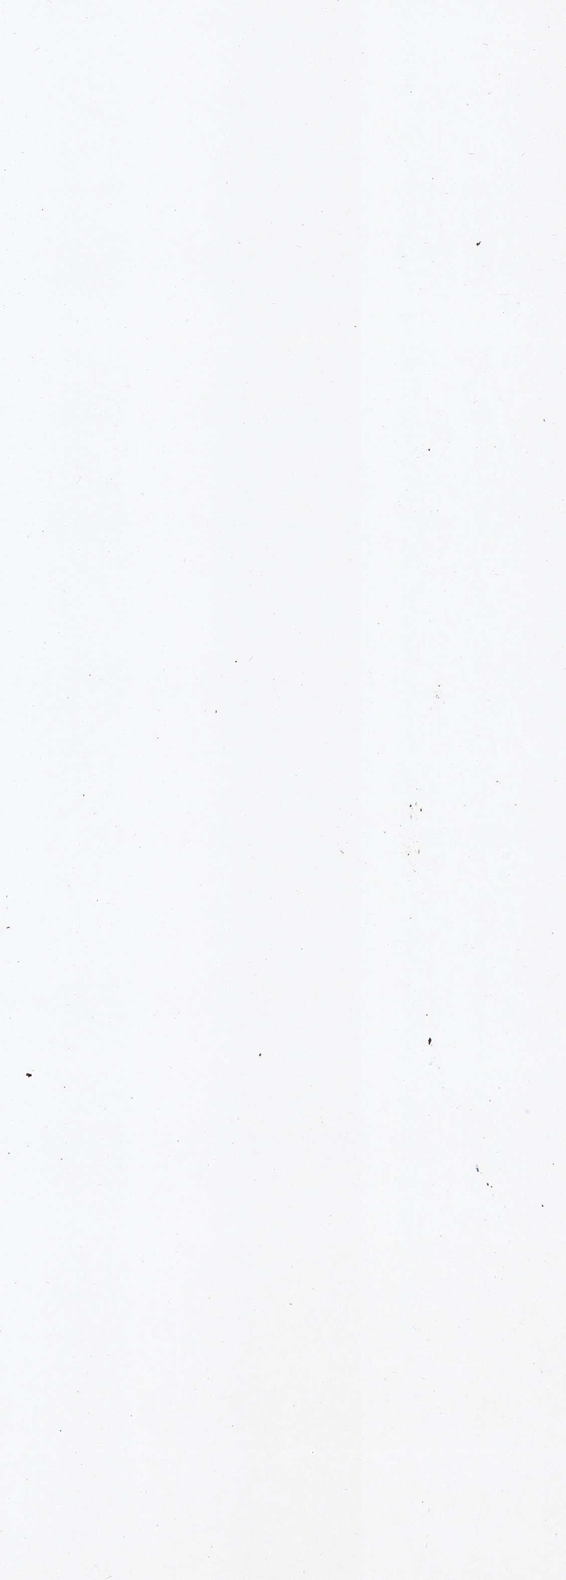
{"staining": {"intensity": "negative", "quantity": "none", "location": "none"}, "tissue": "vagina", "cell_type": "Squamous epithelial cells", "image_type": "normal", "snomed": [{"axis": "morphology", "description": "Normal tissue, NOS"}, {"axis": "topography", "description": "Vagina"}], "caption": "Squamous epithelial cells show no significant protein expression in benign vagina.", "gene": "C3orf38", "patient": {"sex": "female", "age": 46}}